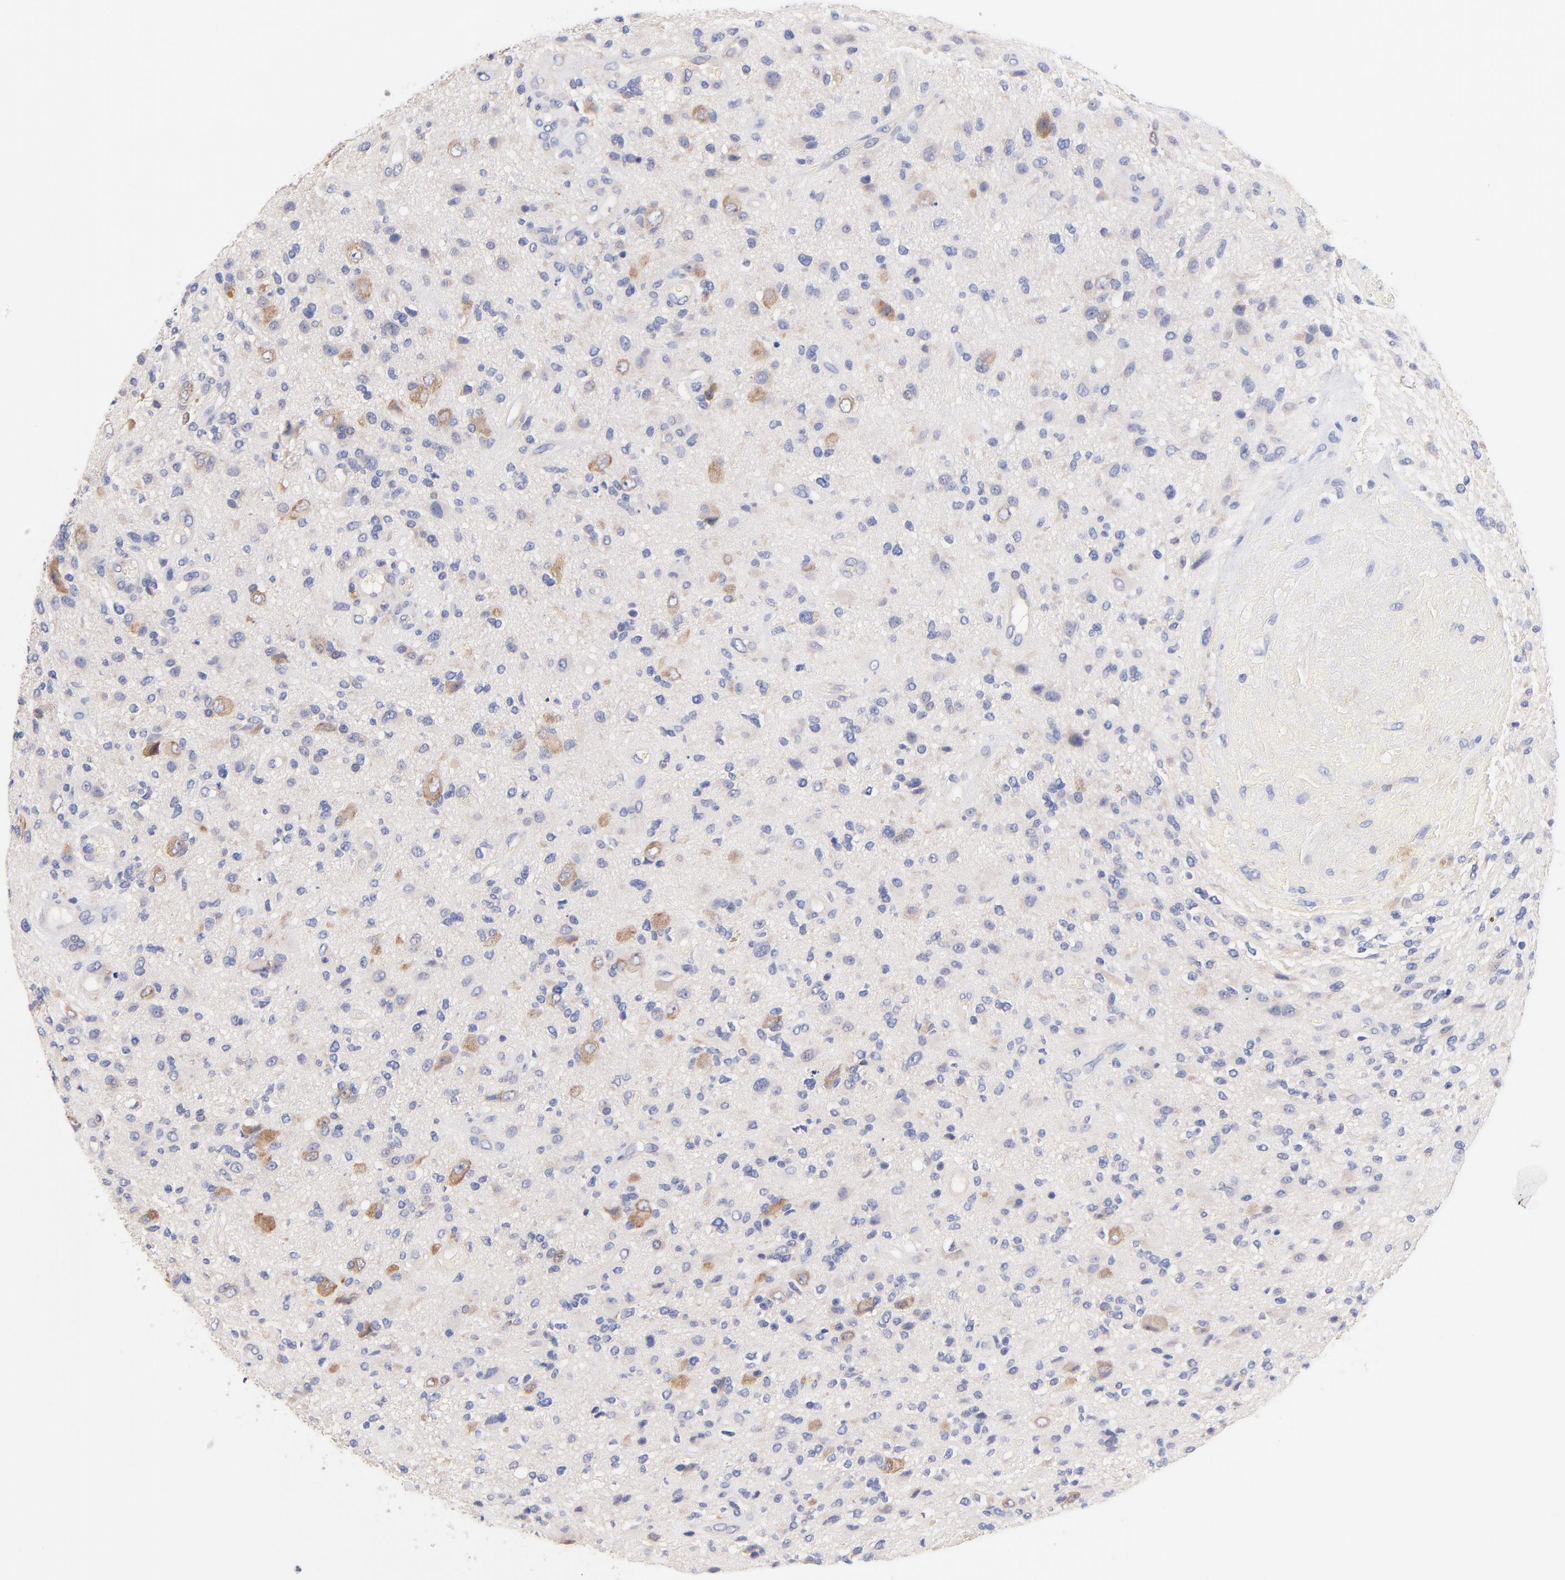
{"staining": {"intensity": "negative", "quantity": "none", "location": "none"}, "tissue": "glioma", "cell_type": "Tumor cells", "image_type": "cancer", "snomed": [{"axis": "morphology", "description": "Normal tissue, NOS"}, {"axis": "morphology", "description": "Glioma, malignant, High grade"}, {"axis": "topography", "description": "Cerebral cortex"}], "caption": "Immunohistochemistry micrograph of human glioma stained for a protein (brown), which demonstrates no positivity in tumor cells.", "gene": "TNFRSF13C", "patient": {"sex": "male", "age": 75}}